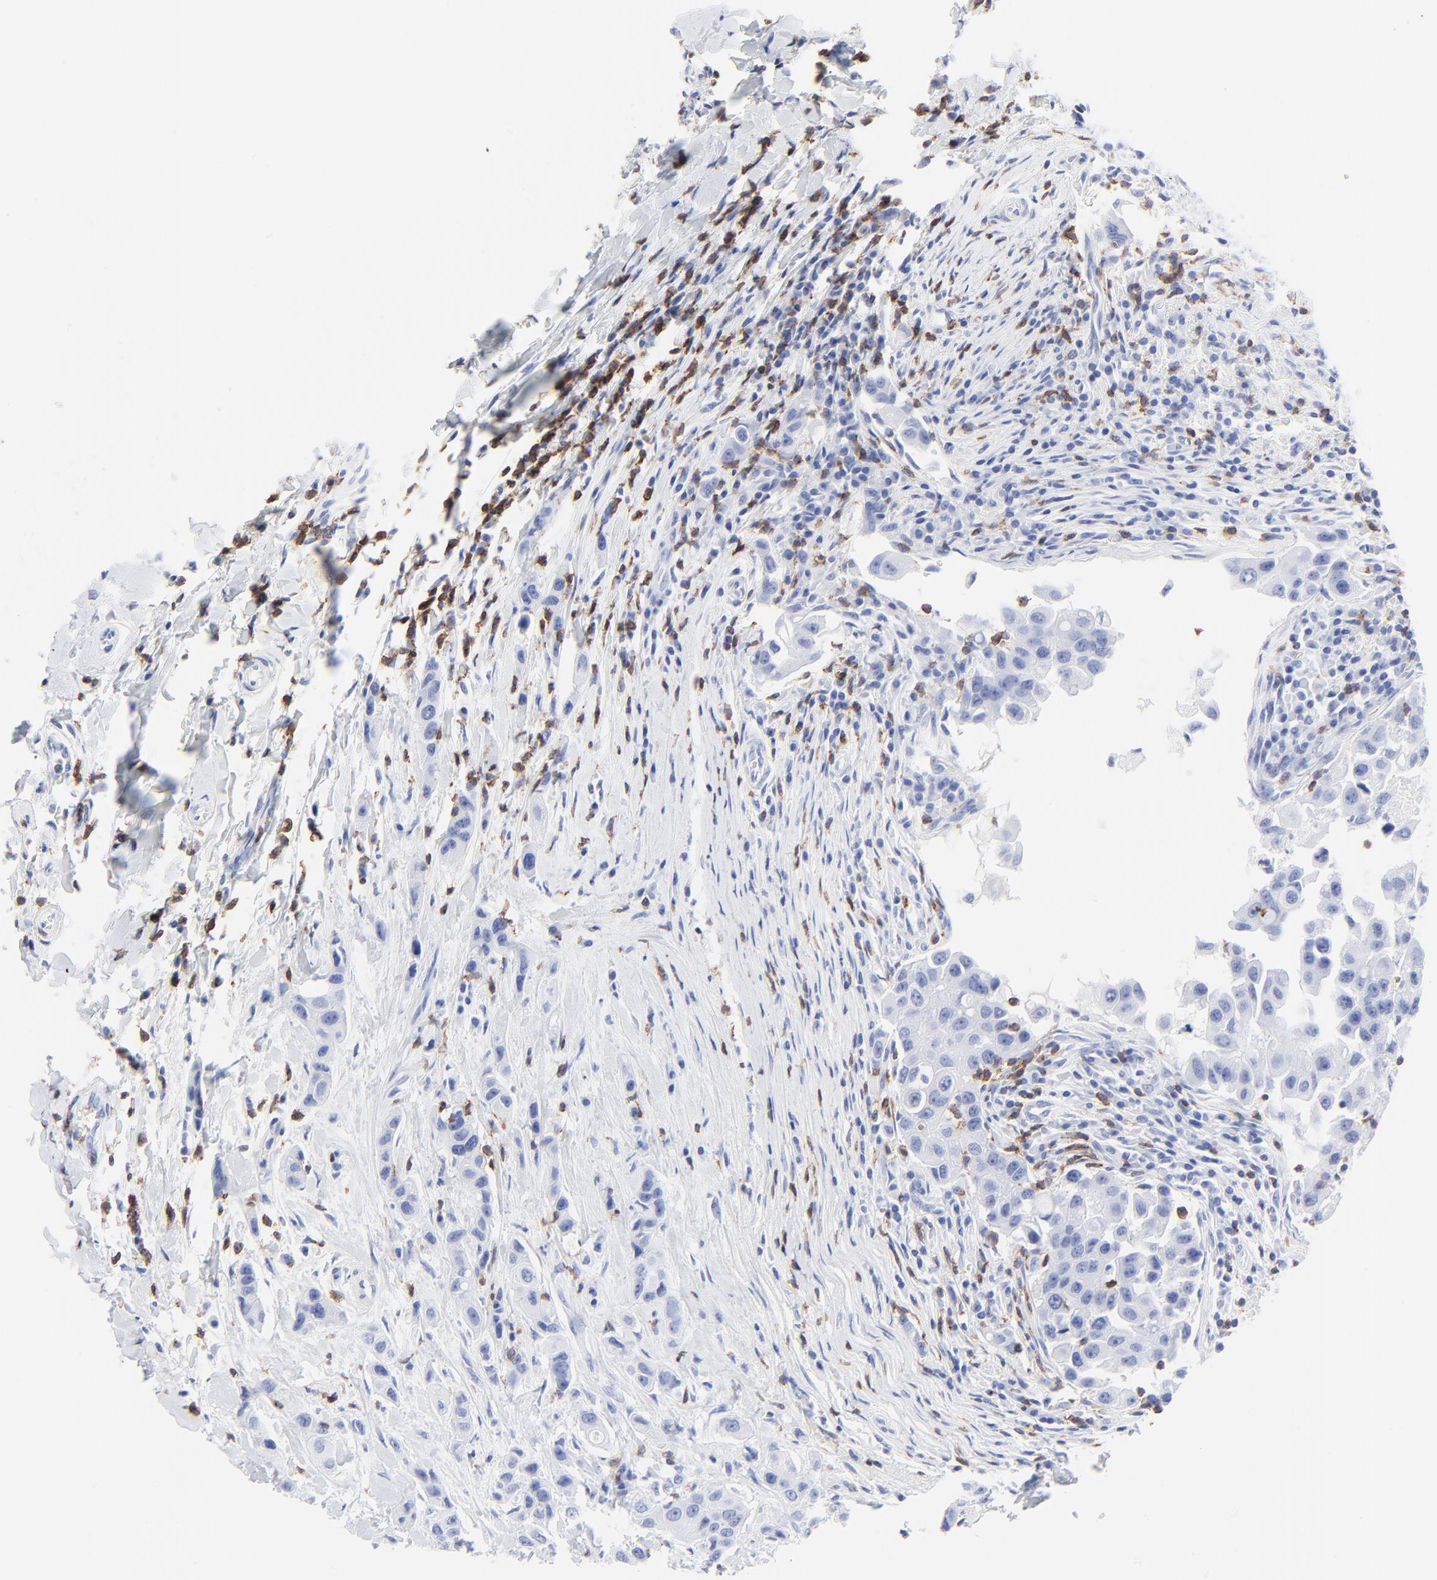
{"staining": {"intensity": "negative", "quantity": "none", "location": "none"}, "tissue": "breast cancer", "cell_type": "Tumor cells", "image_type": "cancer", "snomed": [{"axis": "morphology", "description": "Duct carcinoma"}, {"axis": "topography", "description": "Breast"}], "caption": "IHC micrograph of neoplastic tissue: breast intraductal carcinoma stained with DAB (3,3'-diaminobenzidine) demonstrates no significant protein expression in tumor cells.", "gene": "LCK", "patient": {"sex": "female", "age": 27}}